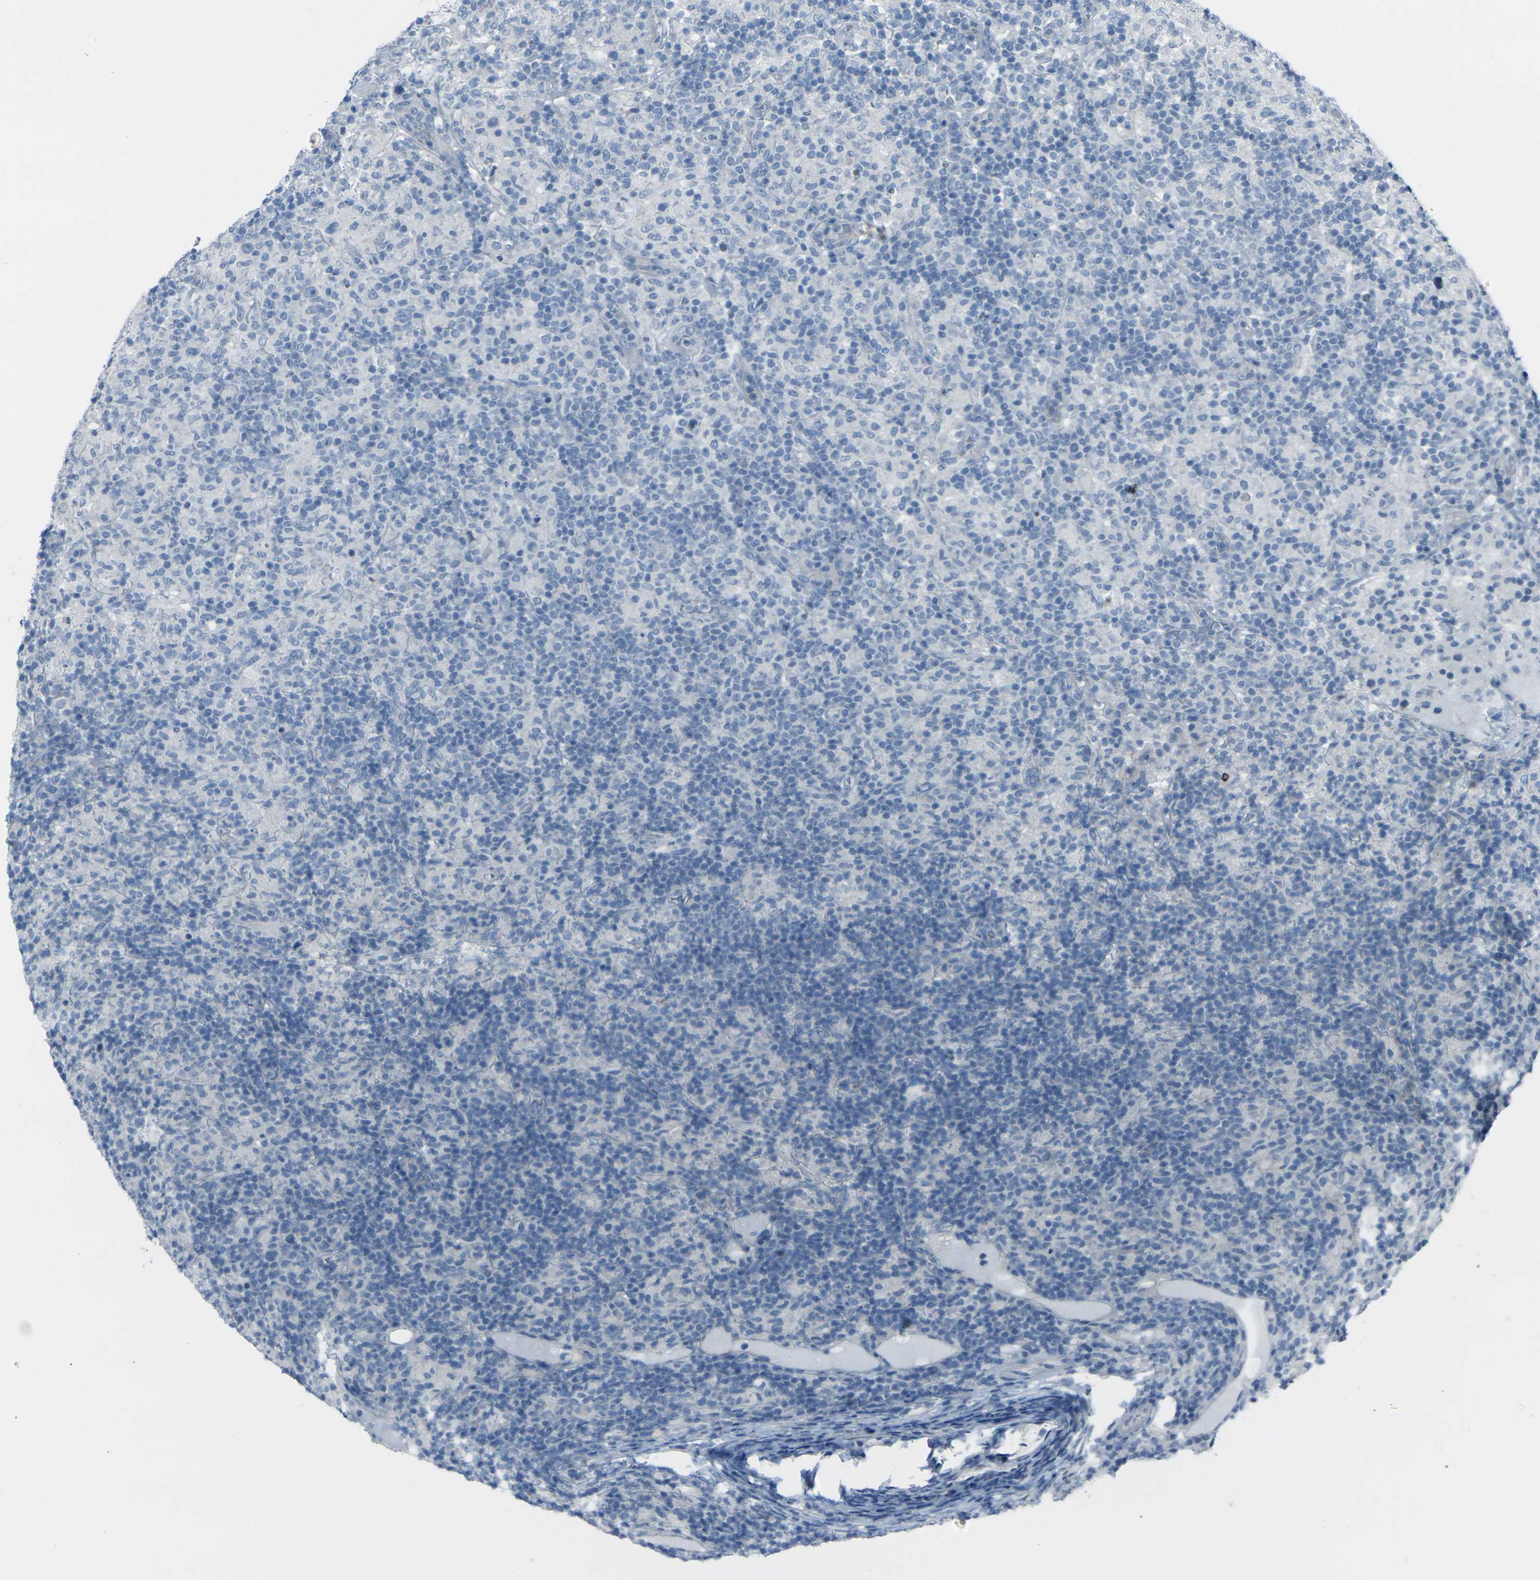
{"staining": {"intensity": "negative", "quantity": "none", "location": "none"}, "tissue": "lymphoma", "cell_type": "Tumor cells", "image_type": "cancer", "snomed": [{"axis": "morphology", "description": "Hodgkin's disease, NOS"}, {"axis": "topography", "description": "Lymph node"}], "caption": "The immunohistochemistry (IHC) micrograph has no significant positivity in tumor cells of lymphoma tissue.", "gene": "ANKRD46", "patient": {"sex": "male", "age": 70}}